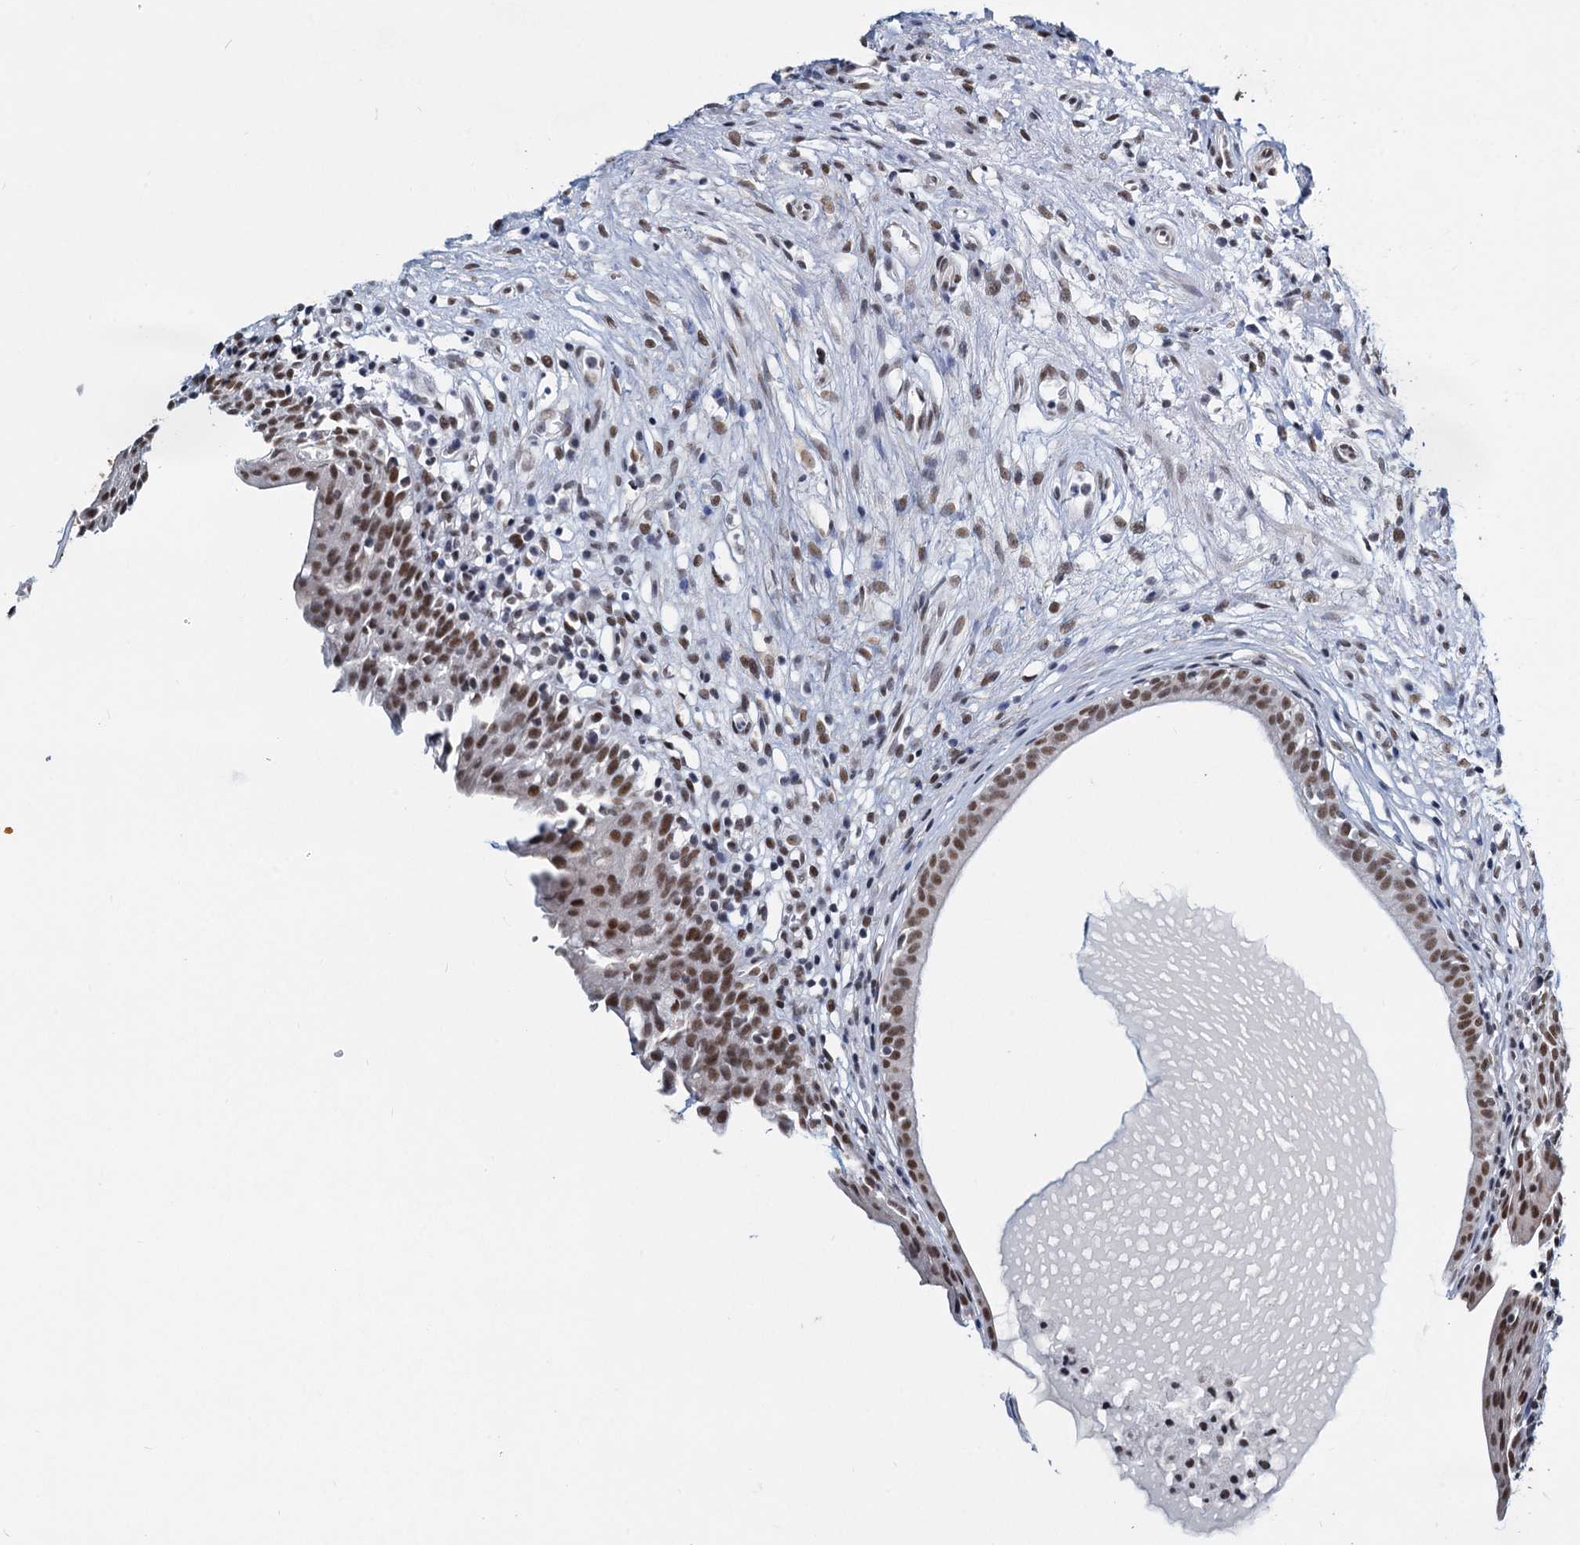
{"staining": {"intensity": "moderate", "quantity": ">75%", "location": "nuclear"}, "tissue": "urinary bladder", "cell_type": "Urothelial cells", "image_type": "normal", "snomed": [{"axis": "morphology", "description": "Normal tissue, NOS"}, {"axis": "morphology", "description": "Inflammation, NOS"}, {"axis": "topography", "description": "Urinary bladder"}], "caption": "Immunohistochemistry (DAB (3,3'-diaminobenzidine)) staining of benign urinary bladder reveals moderate nuclear protein staining in approximately >75% of urothelial cells.", "gene": "METTL14", "patient": {"sex": "male", "age": 63}}